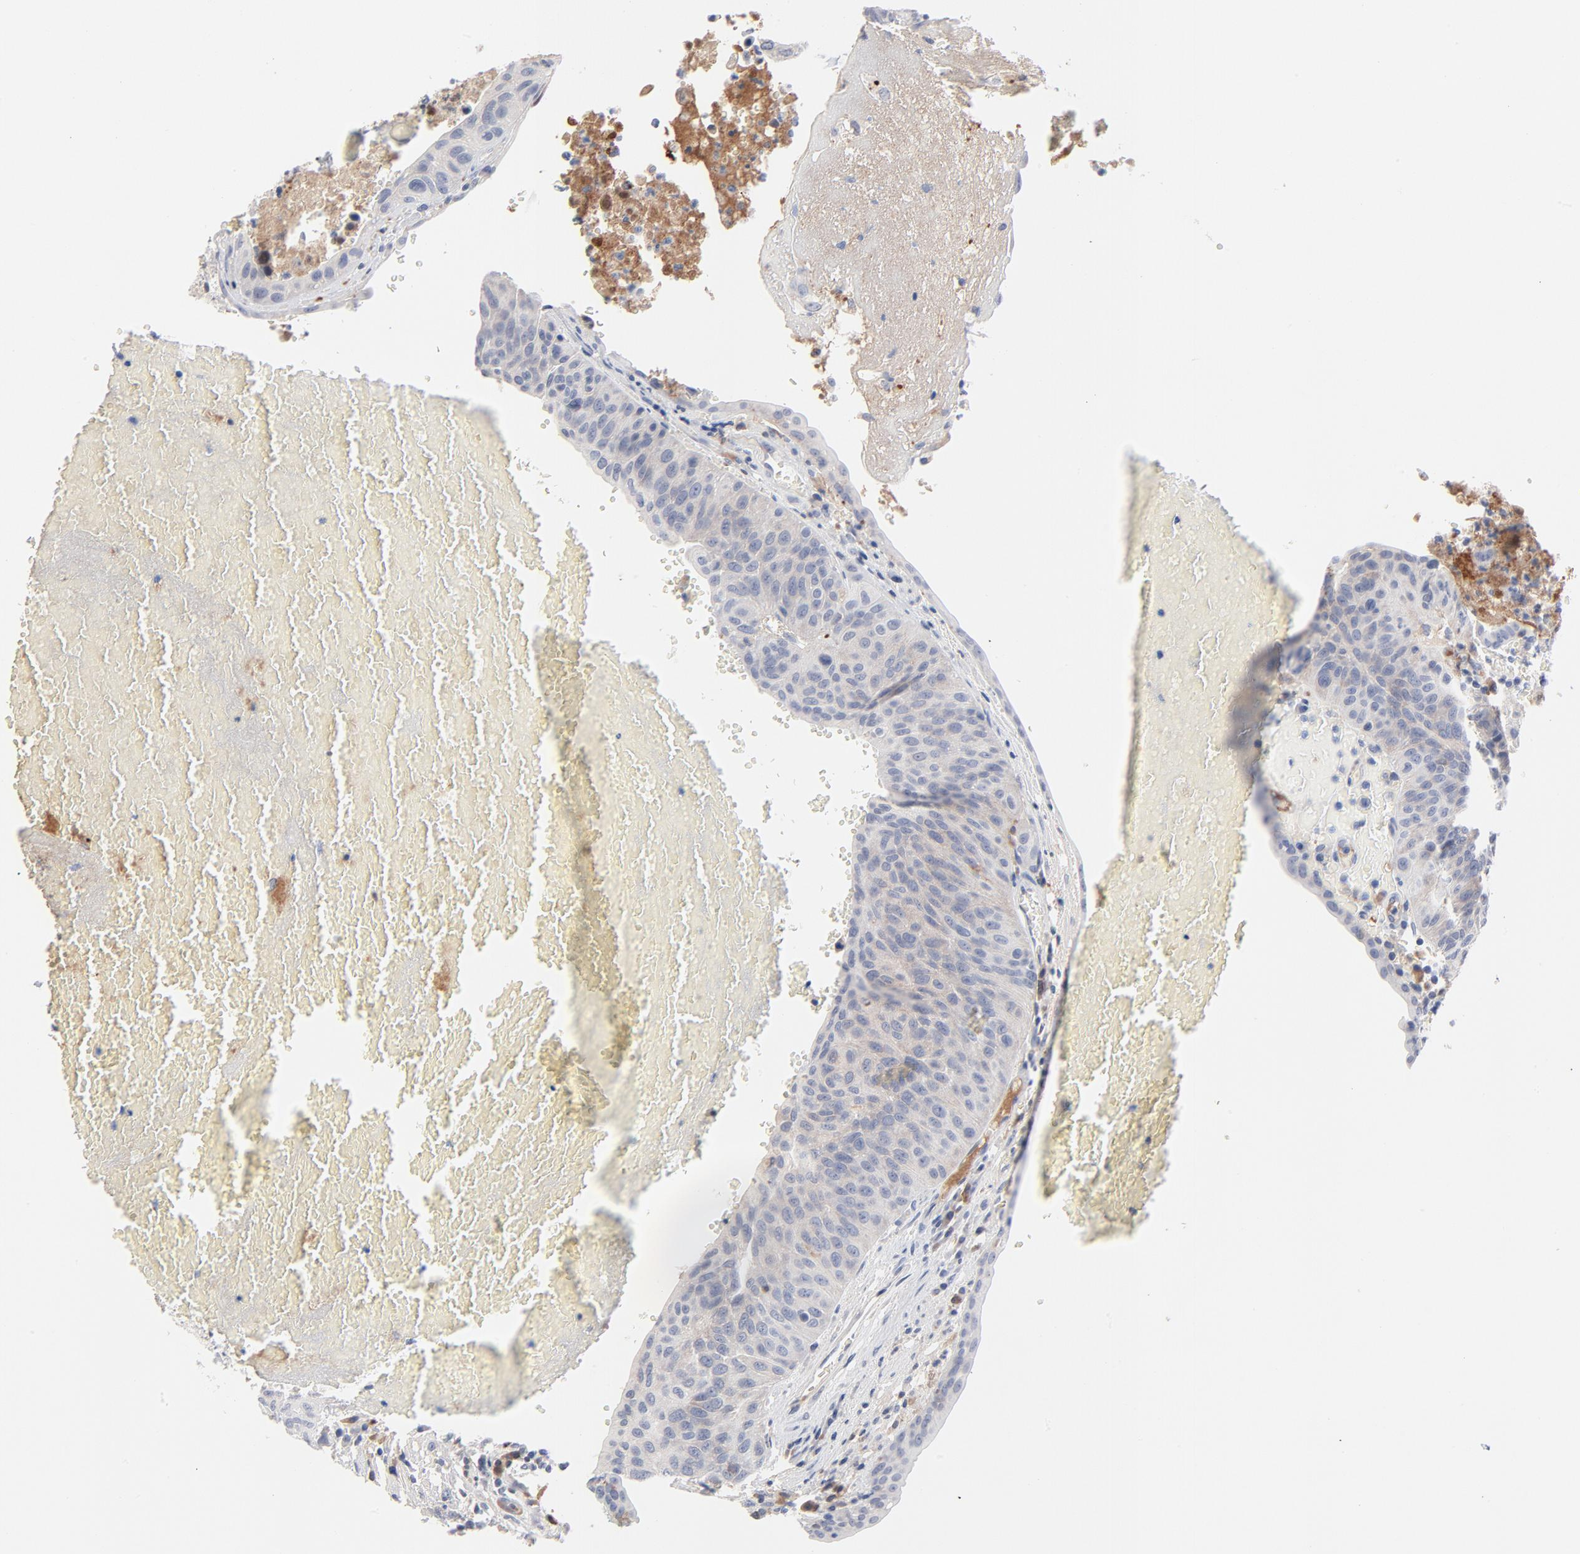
{"staining": {"intensity": "negative", "quantity": "none", "location": "none"}, "tissue": "urothelial cancer", "cell_type": "Tumor cells", "image_type": "cancer", "snomed": [{"axis": "morphology", "description": "Urothelial carcinoma, High grade"}, {"axis": "topography", "description": "Urinary bladder"}], "caption": "A high-resolution histopathology image shows immunohistochemistry staining of urothelial cancer, which displays no significant positivity in tumor cells.", "gene": "SERPINA4", "patient": {"sex": "male", "age": 66}}